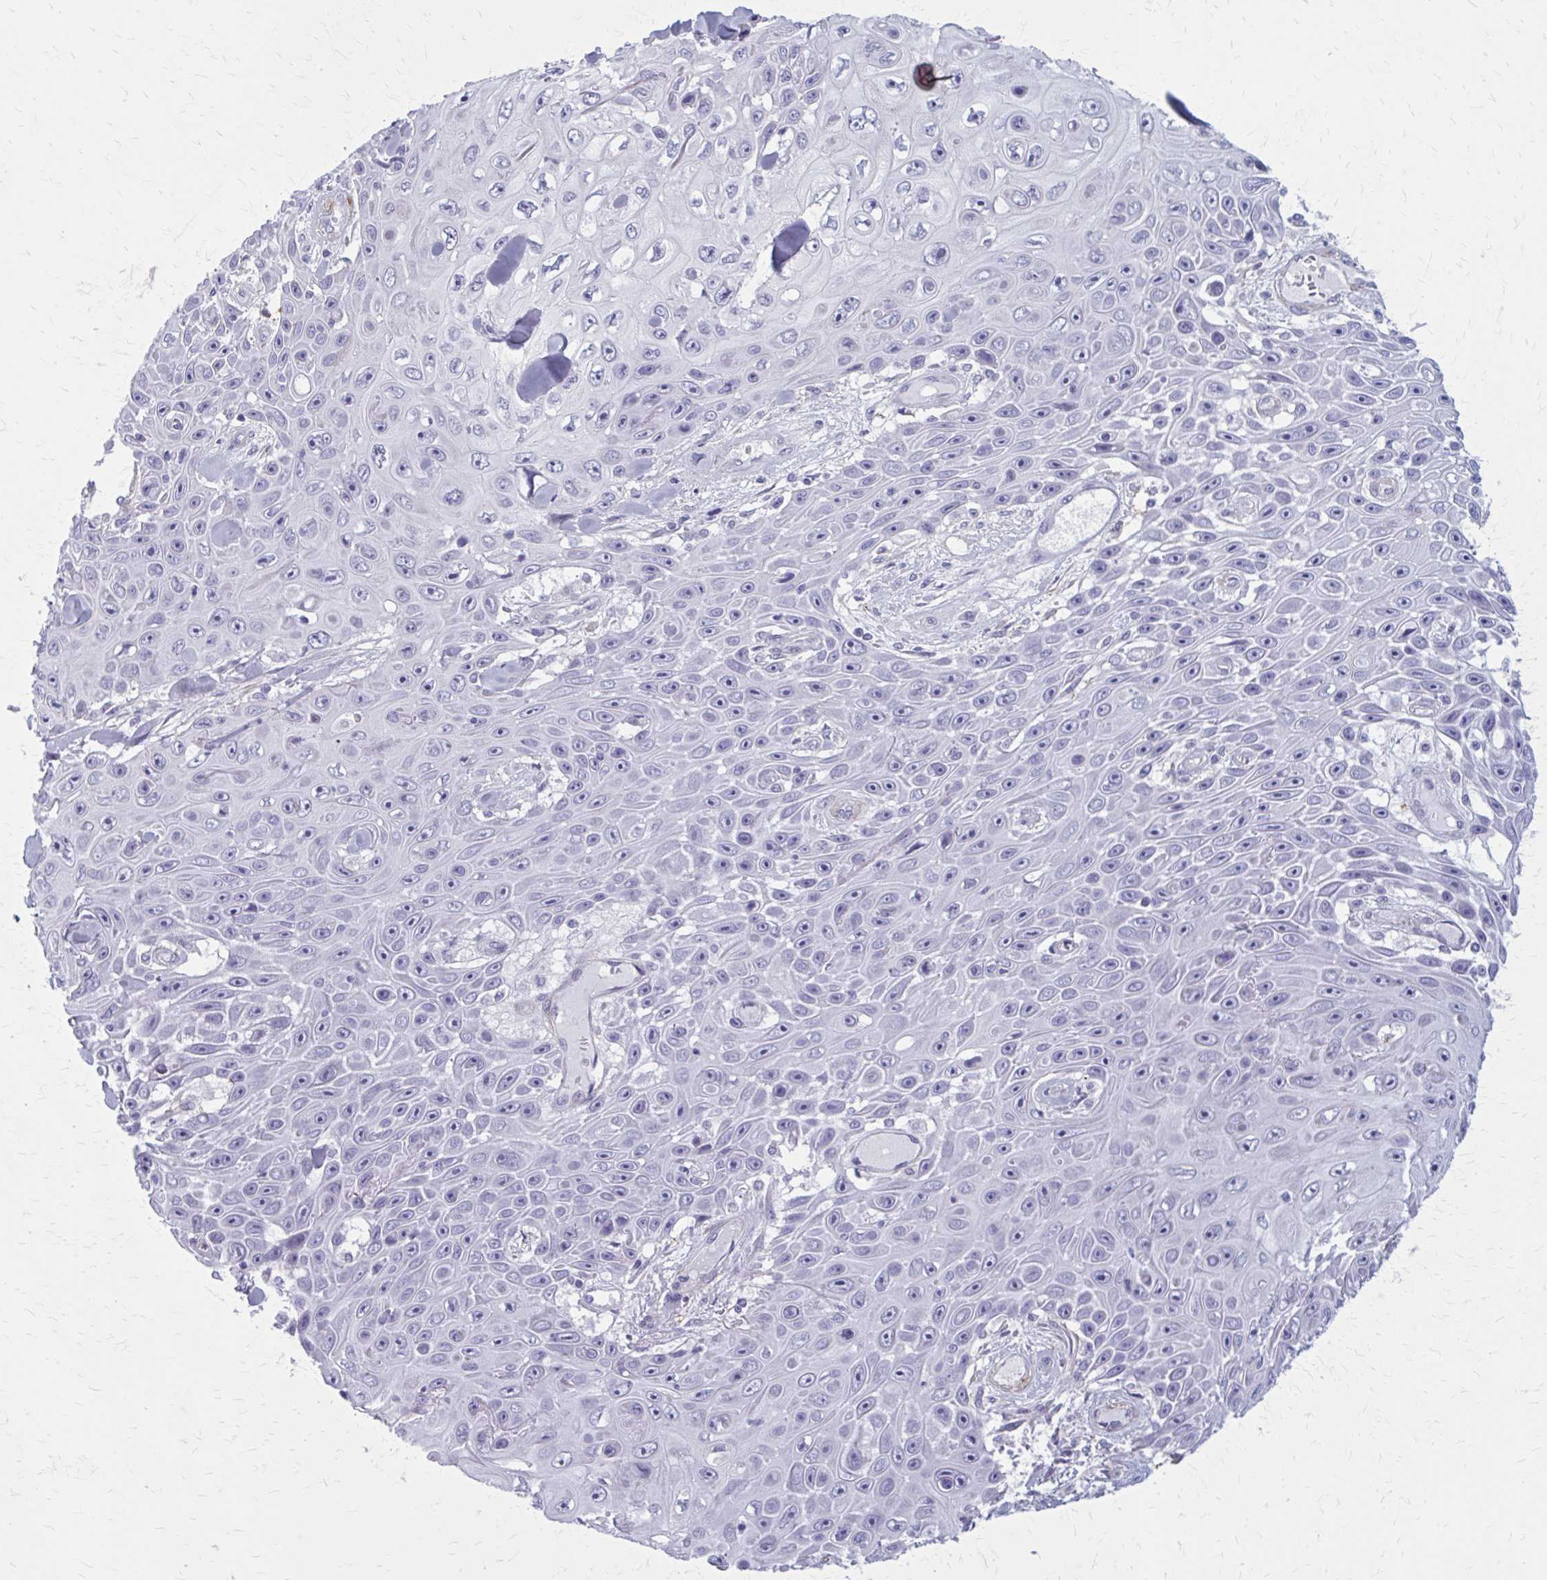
{"staining": {"intensity": "negative", "quantity": "none", "location": "none"}, "tissue": "skin cancer", "cell_type": "Tumor cells", "image_type": "cancer", "snomed": [{"axis": "morphology", "description": "Squamous cell carcinoma, NOS"}, {"axis": "topography", "description": "Skin"}], "caption": "An IHC photomicrograph of squamous cell carcinoma (skin) is shown. There is no staining in tumor cells of squamous cell carcinoma (skin).", "gene": "AKAP12", "patient": {"sex": "male", "age": 82}}